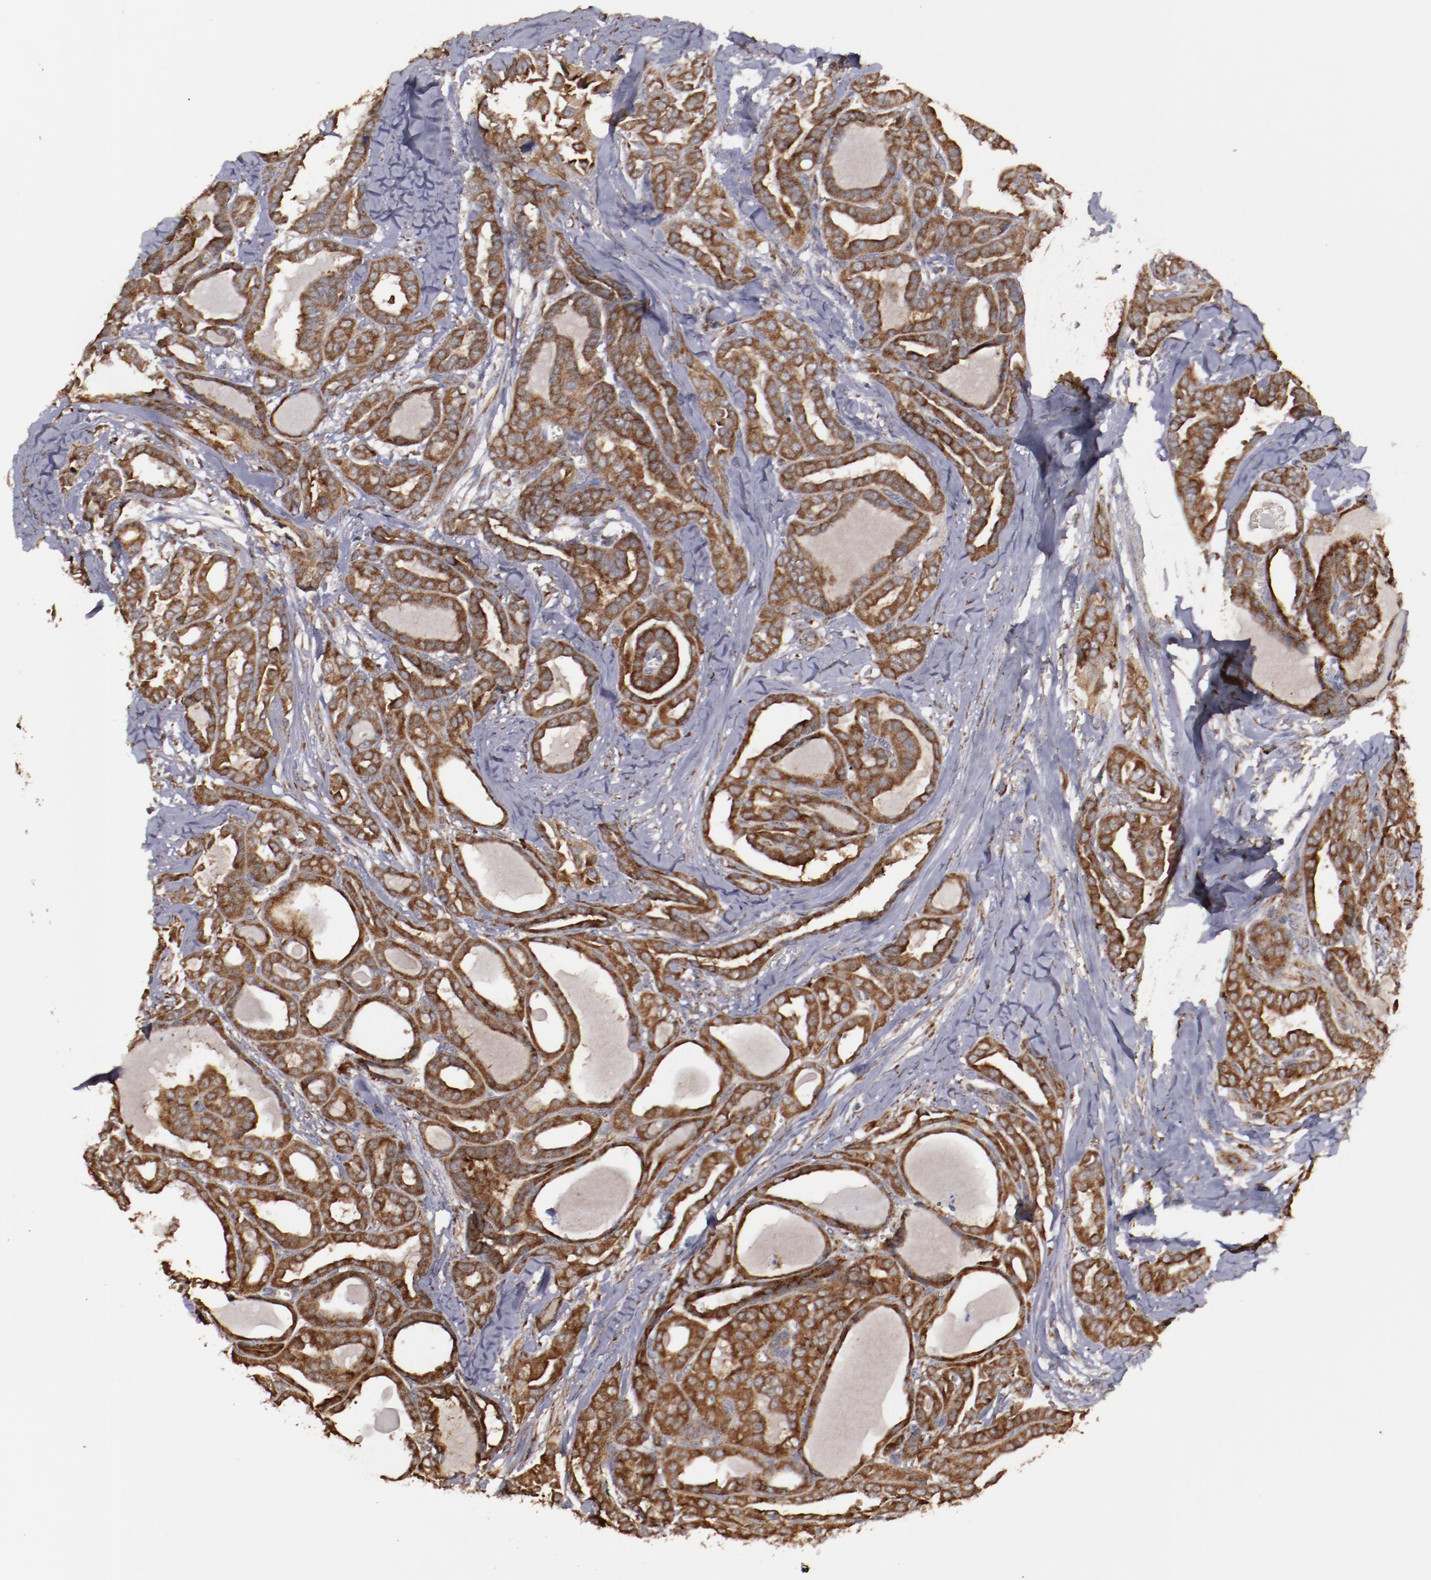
{"staining": {"intensity": "strong", "quantity": ">75%", "location": "cytoplasmic/membranous"}, "tissue": "thyroid cancer", "cell_type": "Tumor cells", "image_type": "cancer", "snomed": [{"axis": "morphology", "description": "Carcinoma, NOS"}, {"axis": "topography", "description": "Thyroid gland"}], "caption": "Protein expression analysis of human thyroid cancer reveals strong cytoplasmic/membranous expression in about >75% of tumor cells.", "gene": "RPS4Y1", "patient": {"sex": "female", "age": 91}}